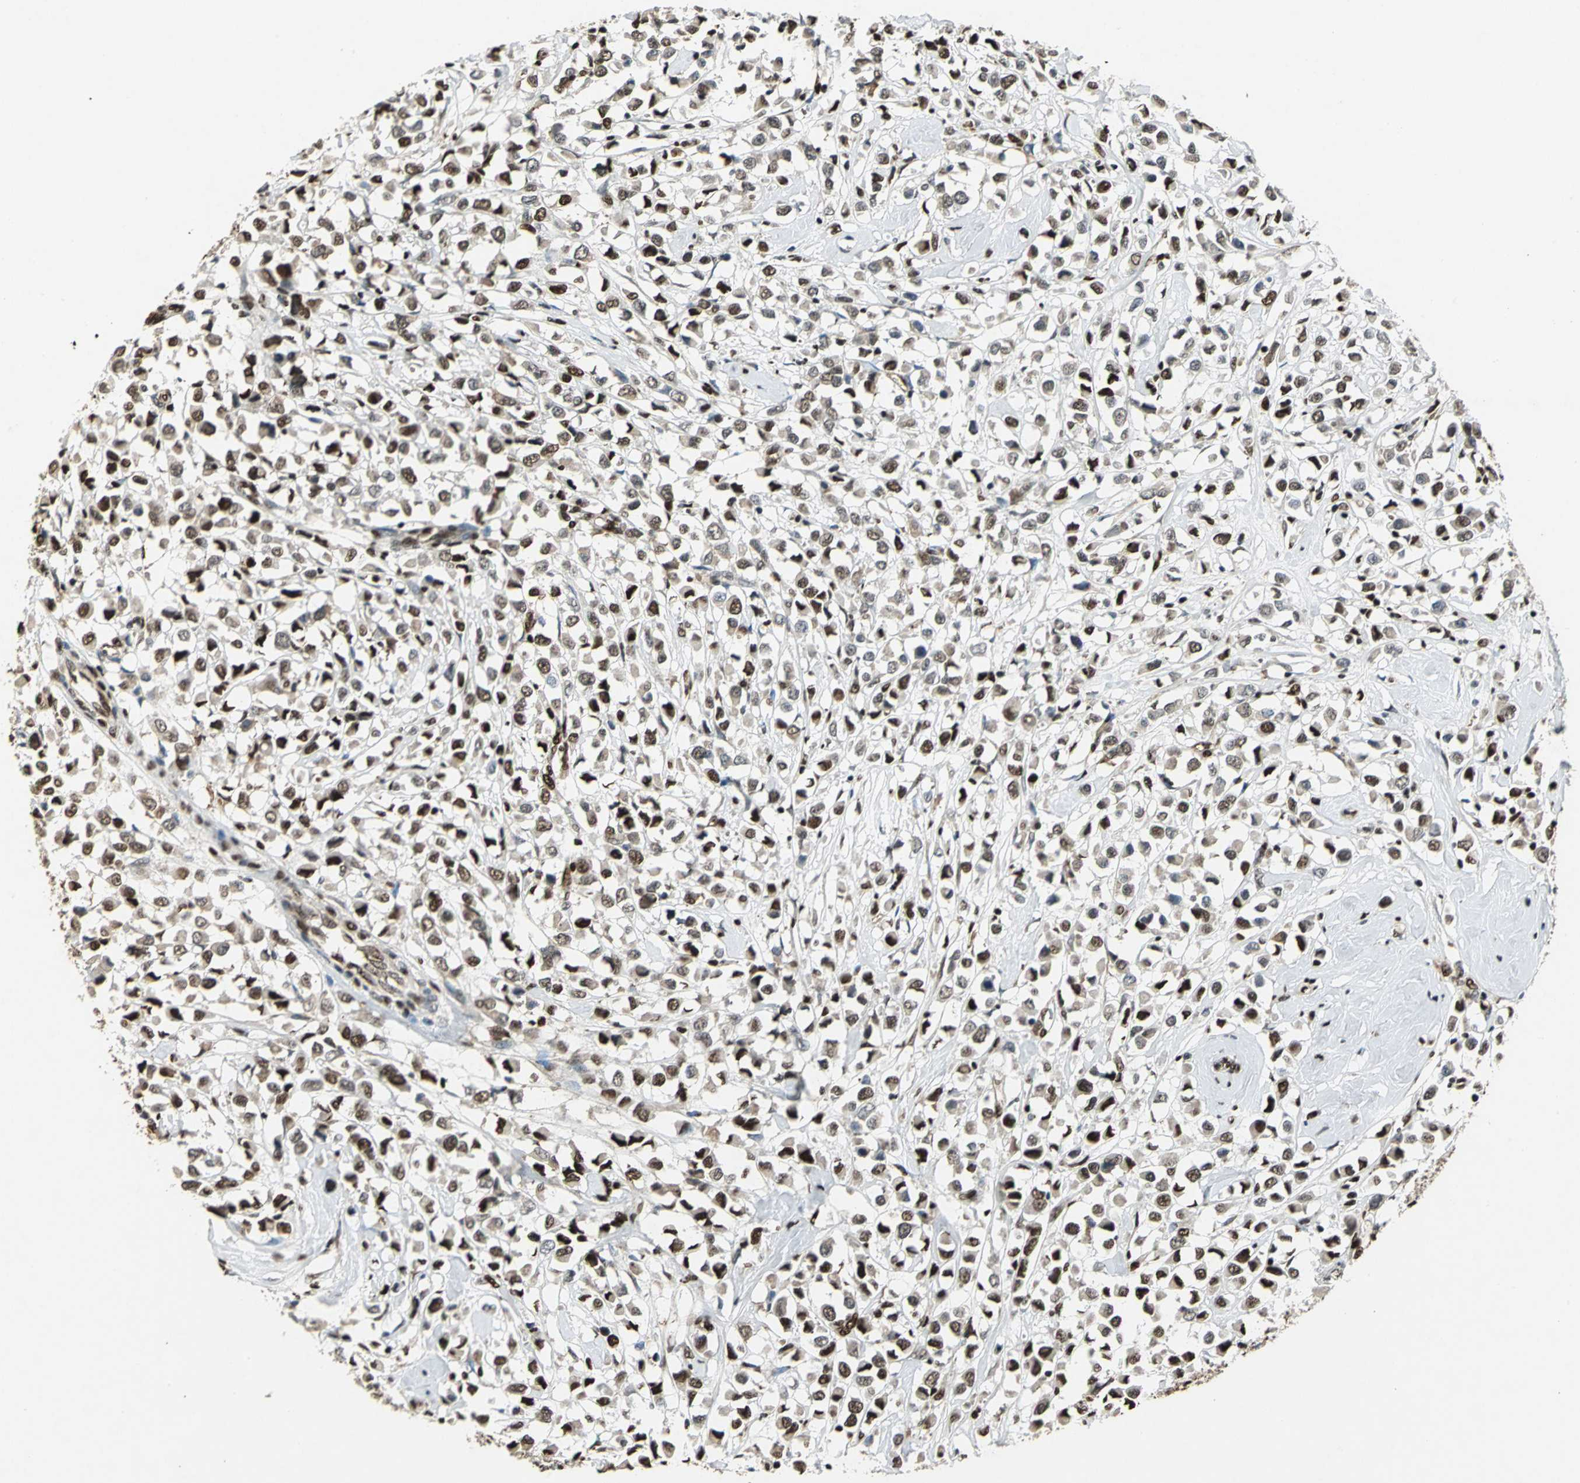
{"staining": {"intensity": "moderate", "quantity": ">75%", "location": "nuclear"}, "tissue": "breast cancer", "cell_type": "Tumor cells", "image_type": "cancer", "snomed": [{"axis": "morphology", "description": "Duct carcinoma"}, {"axis": "topography", "description": "Breast"}], "caption": "A brown stain labels moderate nuclear staining of a protein in human breast infiltrating ductal carcinoma tumor cells.", "gene": "ANP32A", "patient": {"sex": "female", "age": 61}}